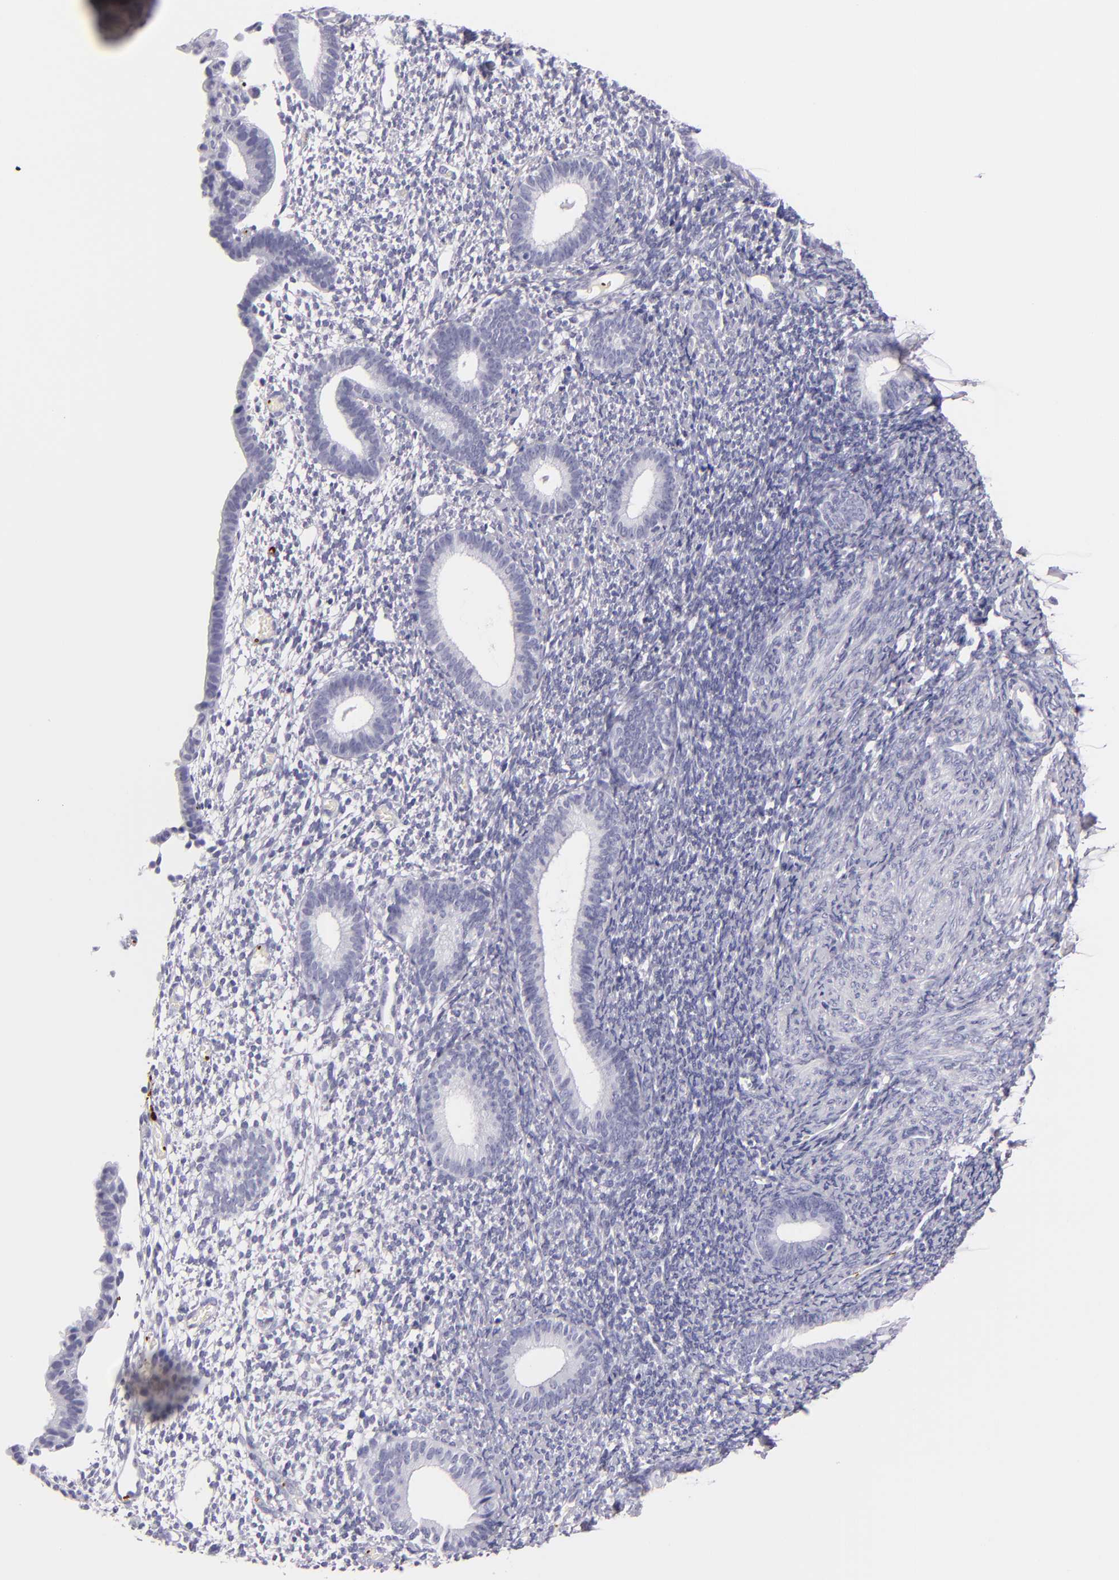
{"staining": {"intensity": "negative", "quantity": "none", "location": "none"}, "tissue": "endometrium", "cell_type": "Cells in endometrial stroma", "image_type": "normal", "snomed": [{"axis": "morphology", "description": "Normal tissue, NOS"}, {"axis": "topography", "description": "Smooth muscle"}, {"axis": "topography", "description": "Endometrium"}], "caption": "There is no significant staining in cells in endometrial stroma of endometrium. The staining was performed using DAB to visualize the protein expression in brown, while the nuclei were stained in blue with hematoxylin (Magnification: 20x).", "gene": "GP1BA", "patient": {"sex": "female", "age": 57}}